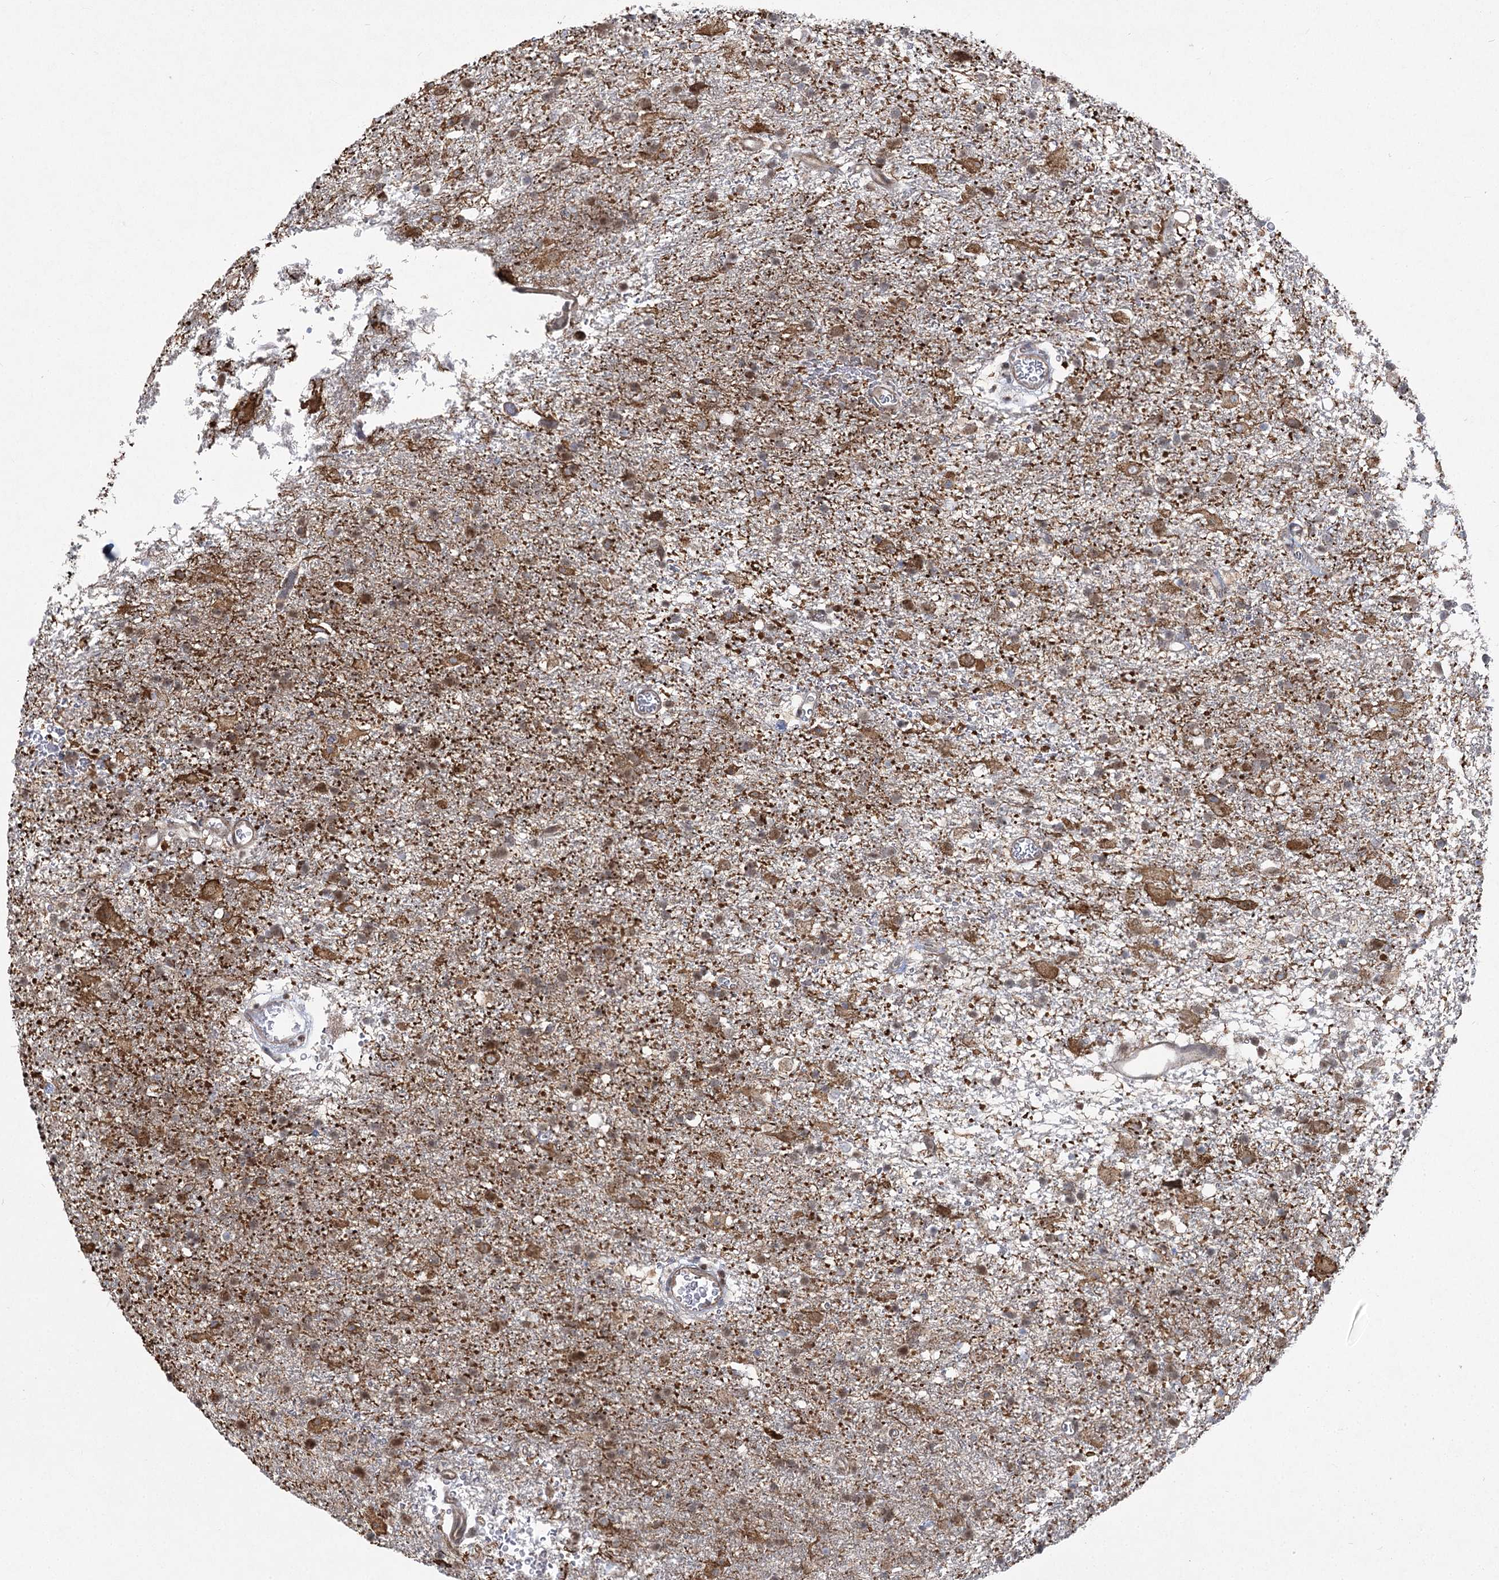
{"staining": {"intensity": "moderate", "quantity": ">75%", "location": "cytoplasmic/membranous"}, "tissue": "glioma", "cell_type": "Tumor cells", "image_type": "cancer", "snomed": [{"axis": "morphology", "description": "Glioma, malignant, Low grade"}, {"axis": "topography", "description": "Brain"}], "caption": "Malignant low-grade glioma stained for a protein (brown) demonstrates moderate cytoplasmic/membranous positive expression in about >75% of tumor cells.", "gene": "SLC4A1AP", "patient": {"sex": "male", "age": 65}}